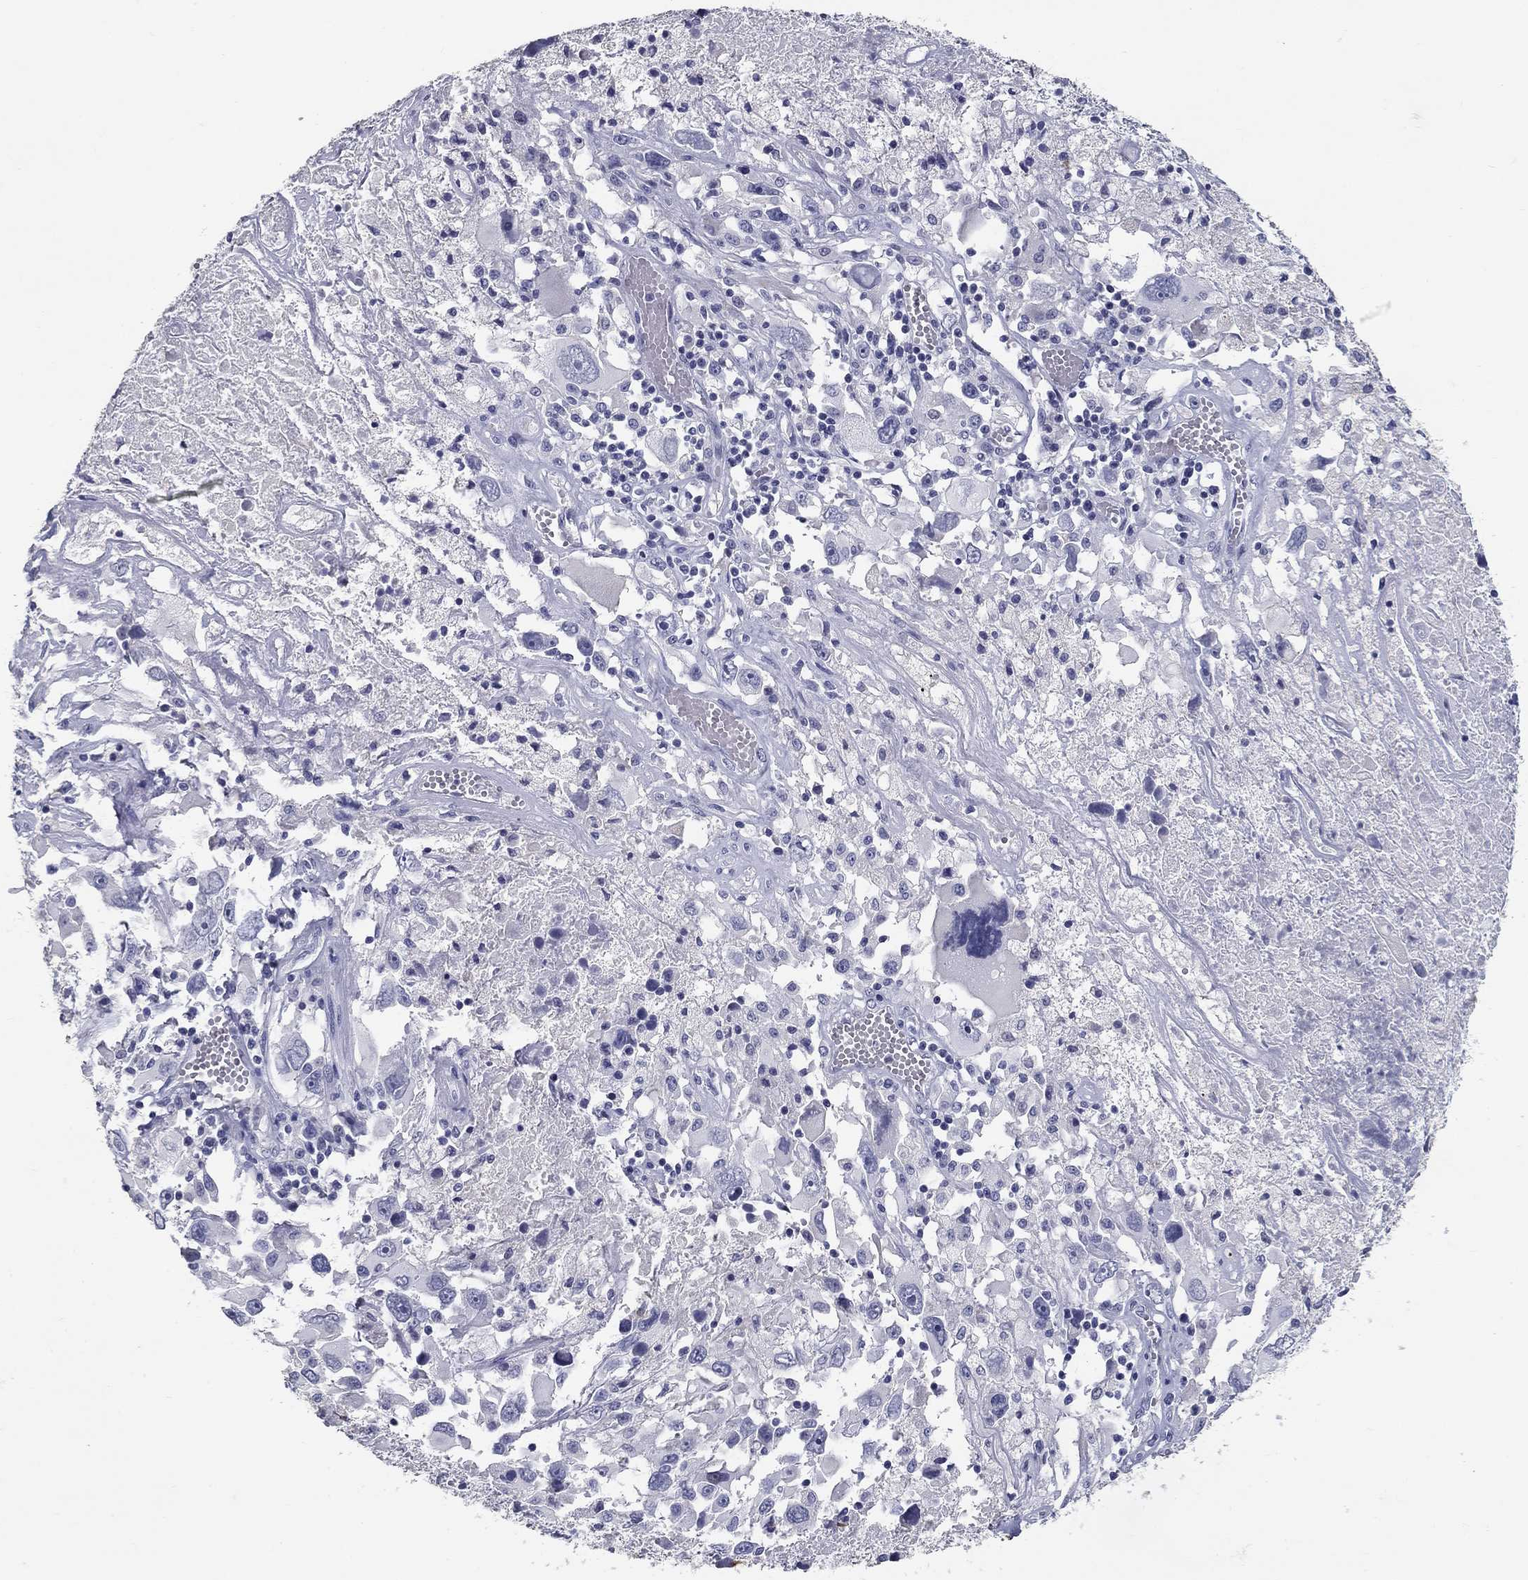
{"staining": {"intensity": "negative", "quantity": "none", "location": "none"}, "tissue": "melanoma", "cell_type": "Tumor cells", "image_type": "cancer", "snomed": [{"axis": "morphology", "description": "Malignant melanoma, Metastatic site"}, {"axis": "topography", "description": "Soft tissue"}], "caption": "Melanoma stained for a protein using immunohistochemistry demonstrates no positivity tumor cells.", "gene": "POMC", "patient": {"sex": "male", "age": 50}}